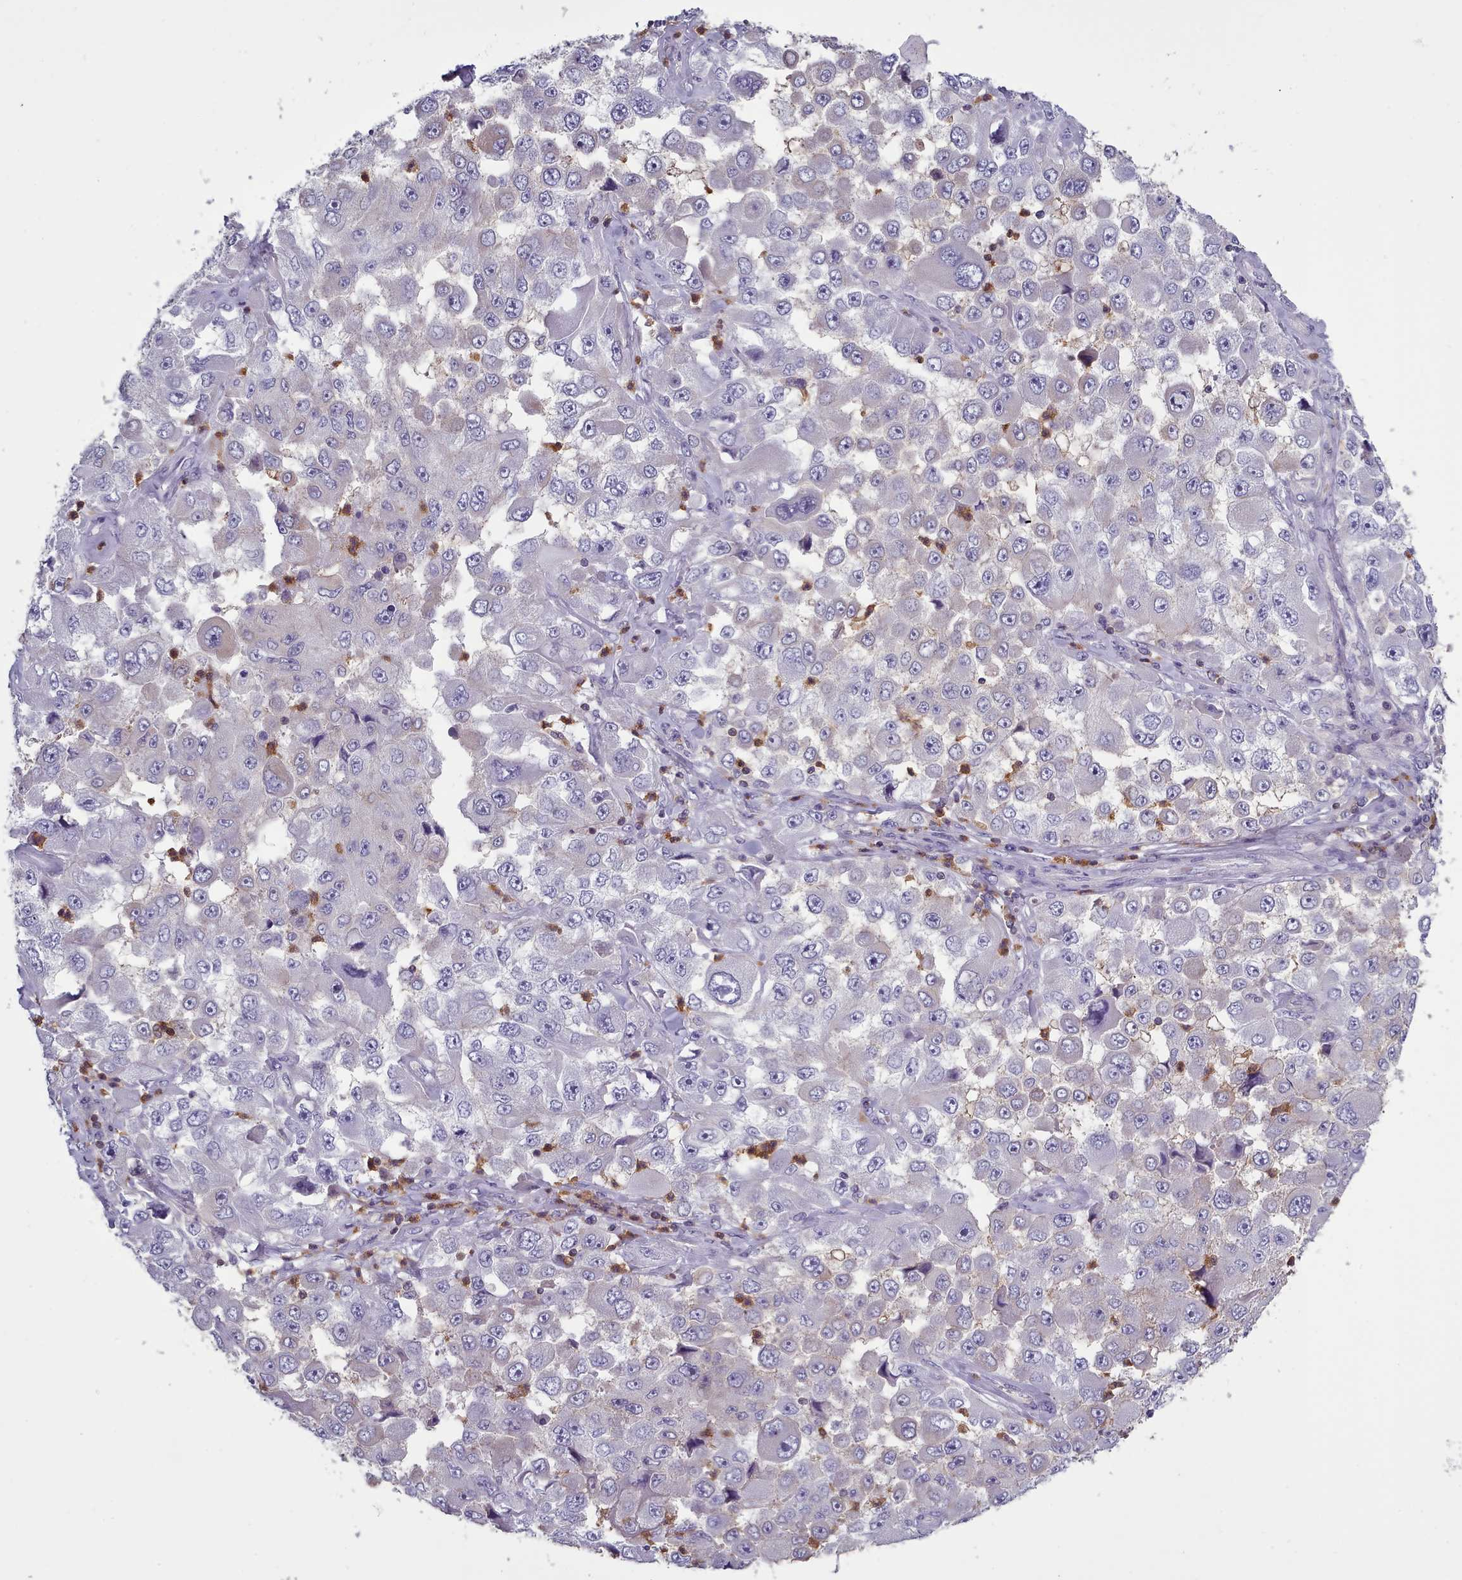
{"staining": {"intensity": "negative", "quantity": "none", "location": "none"}, "tissue": "melanoma", "cell_type": "Tumor cells", "image_type": "cancer", "snomed": [{"axis": "morphology", "description": "Malignant melanoma, Metastatic site"}, {"axis": "topography", "description": "Lymph node"}], "caption": "A photomicrograph of melanoma stained for a protein shows no brown staining in tumor cells. The staining was performed using DAB to visualize the protein expression in brown, while the nuclei were stained in blue with hematoxylin (Magnification: 20x).", "gene": "RAC2", "patient": {"sex": "male", "age": 62}}